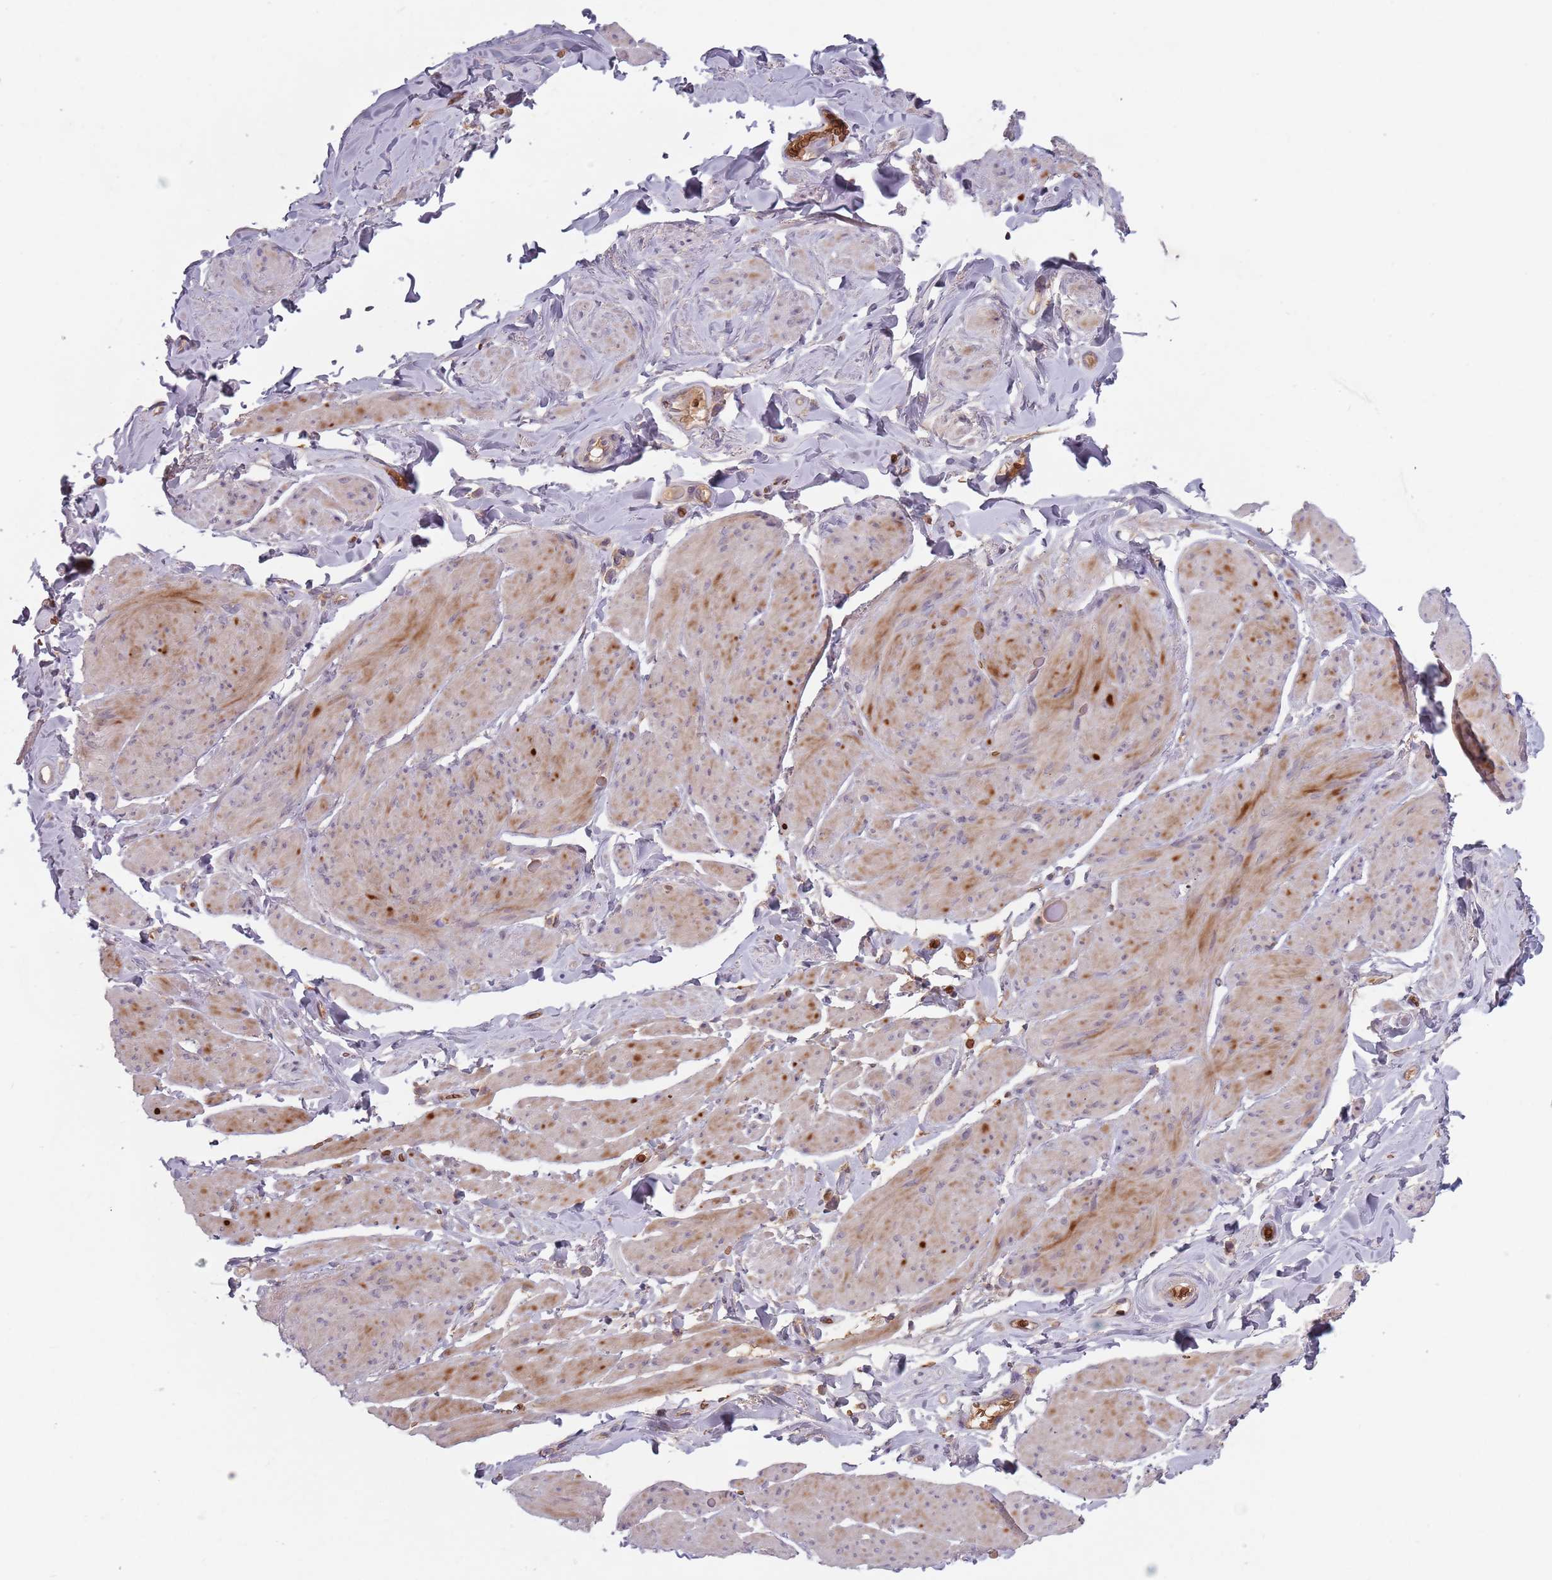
{"staining": {"intensity": "moderate", "quantity": "25%-75%", "location": "cytoplasmic/membranous"}, "tissue": "smooth muscle", "cell_type": "Smooth muscle cells", "image_type": "normal", "snomed": [{"axis": "morphology", "description": "Normal tissue, NOS"}, {"axis": "topography", "description": "Smooth muscle"}, {"axis": "topography", "description": "Peripheral nerve tissue"}], "caption": "Benign smooth muscle displays moderate cytoplasmic/membranous staining in approximately 25%-75% of smooth muscle cells.", "gene": "ASB13", "patient": {"sex": "male", "age": 69}}